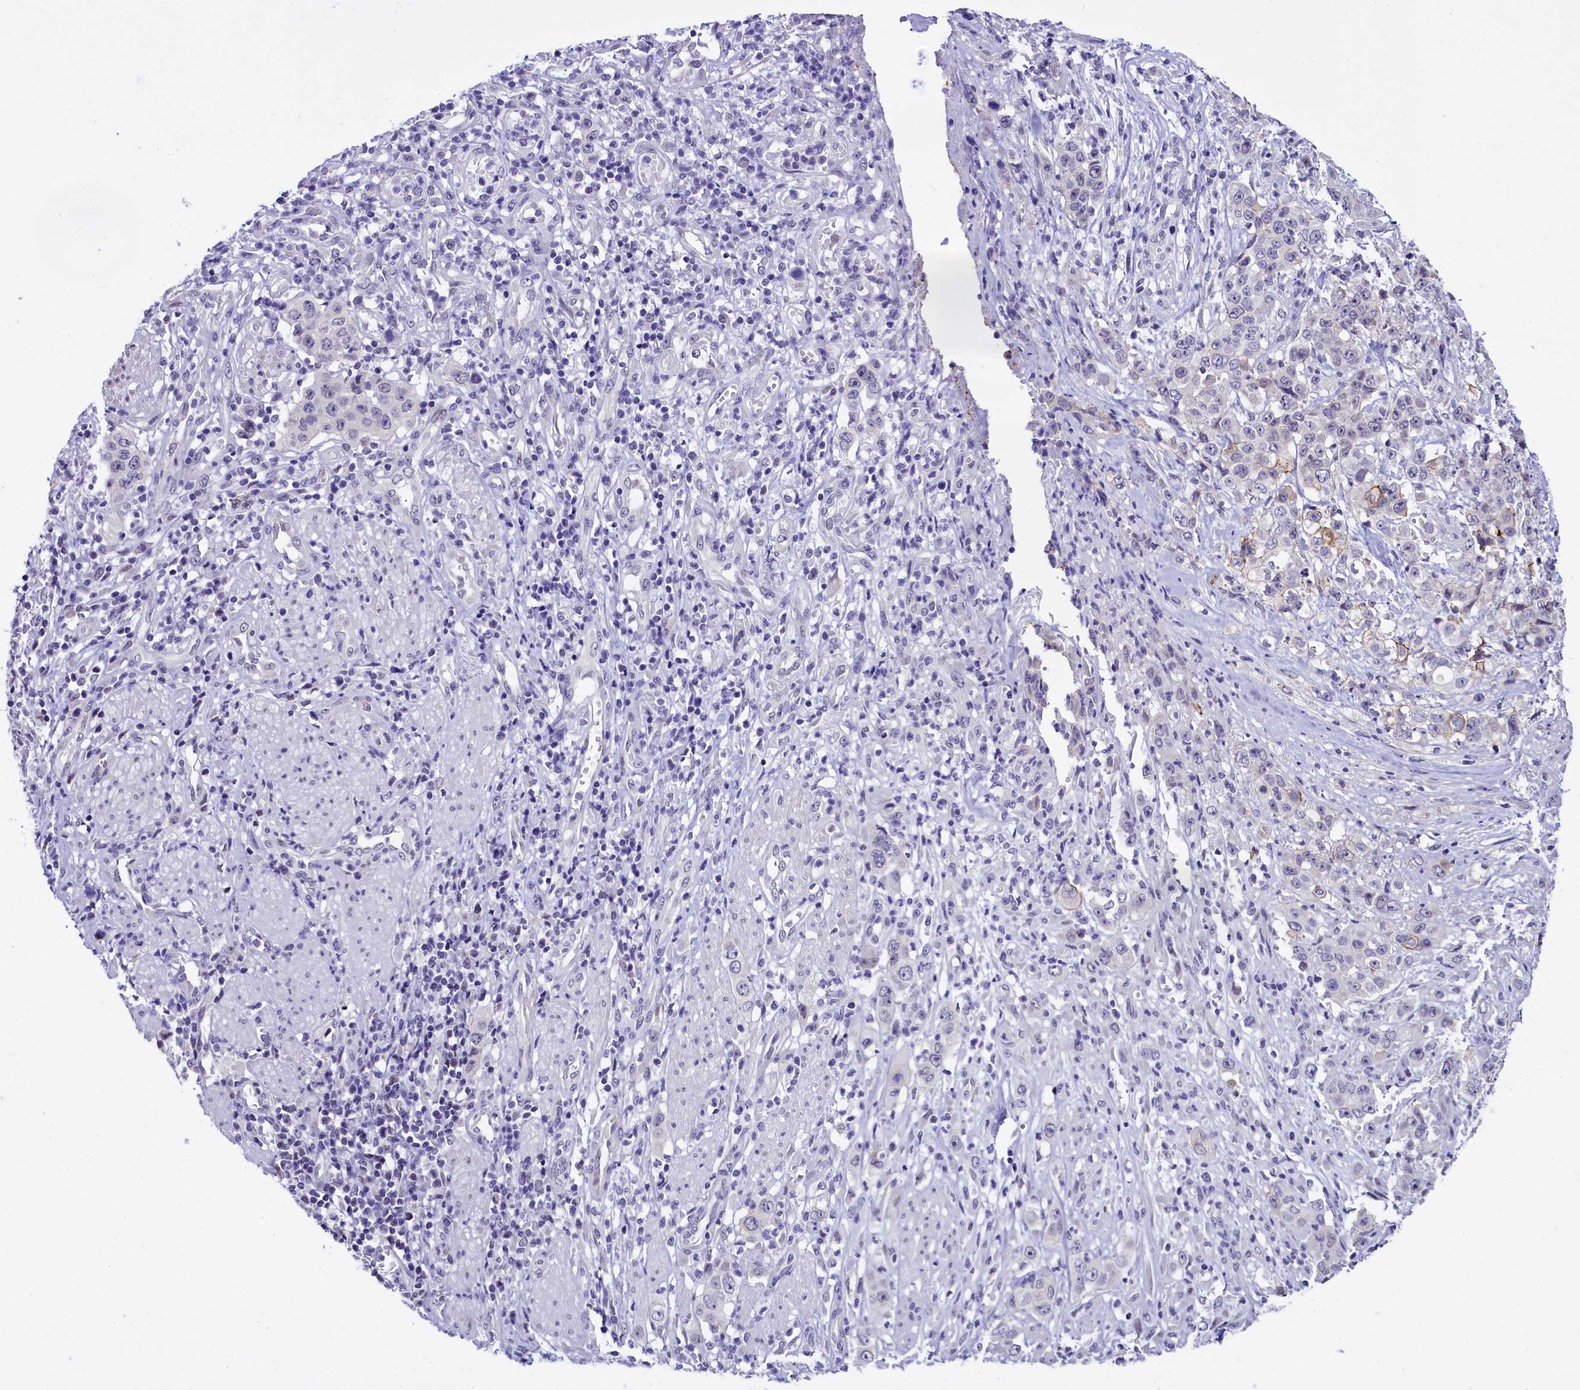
{"staining": {"intensity": "weak", "quantity": "<25%", "location": "cytoplasmic/membranous"}, "tissue": "stomach cancer", "cell_type": "Tumor cells", "image_type": "cancer", "snomed": [{"axis": "morphology", "description": "Adenocarcinoma, NOS"}, {"axis": "topography", "description": "Stomach, upper"}], "caption": "The micrograph displays no significant staining in tumor cells of stomach adenocarcinoma.", "gene": "OSGEP", "patient": {"sex": "male", "age": 62}}